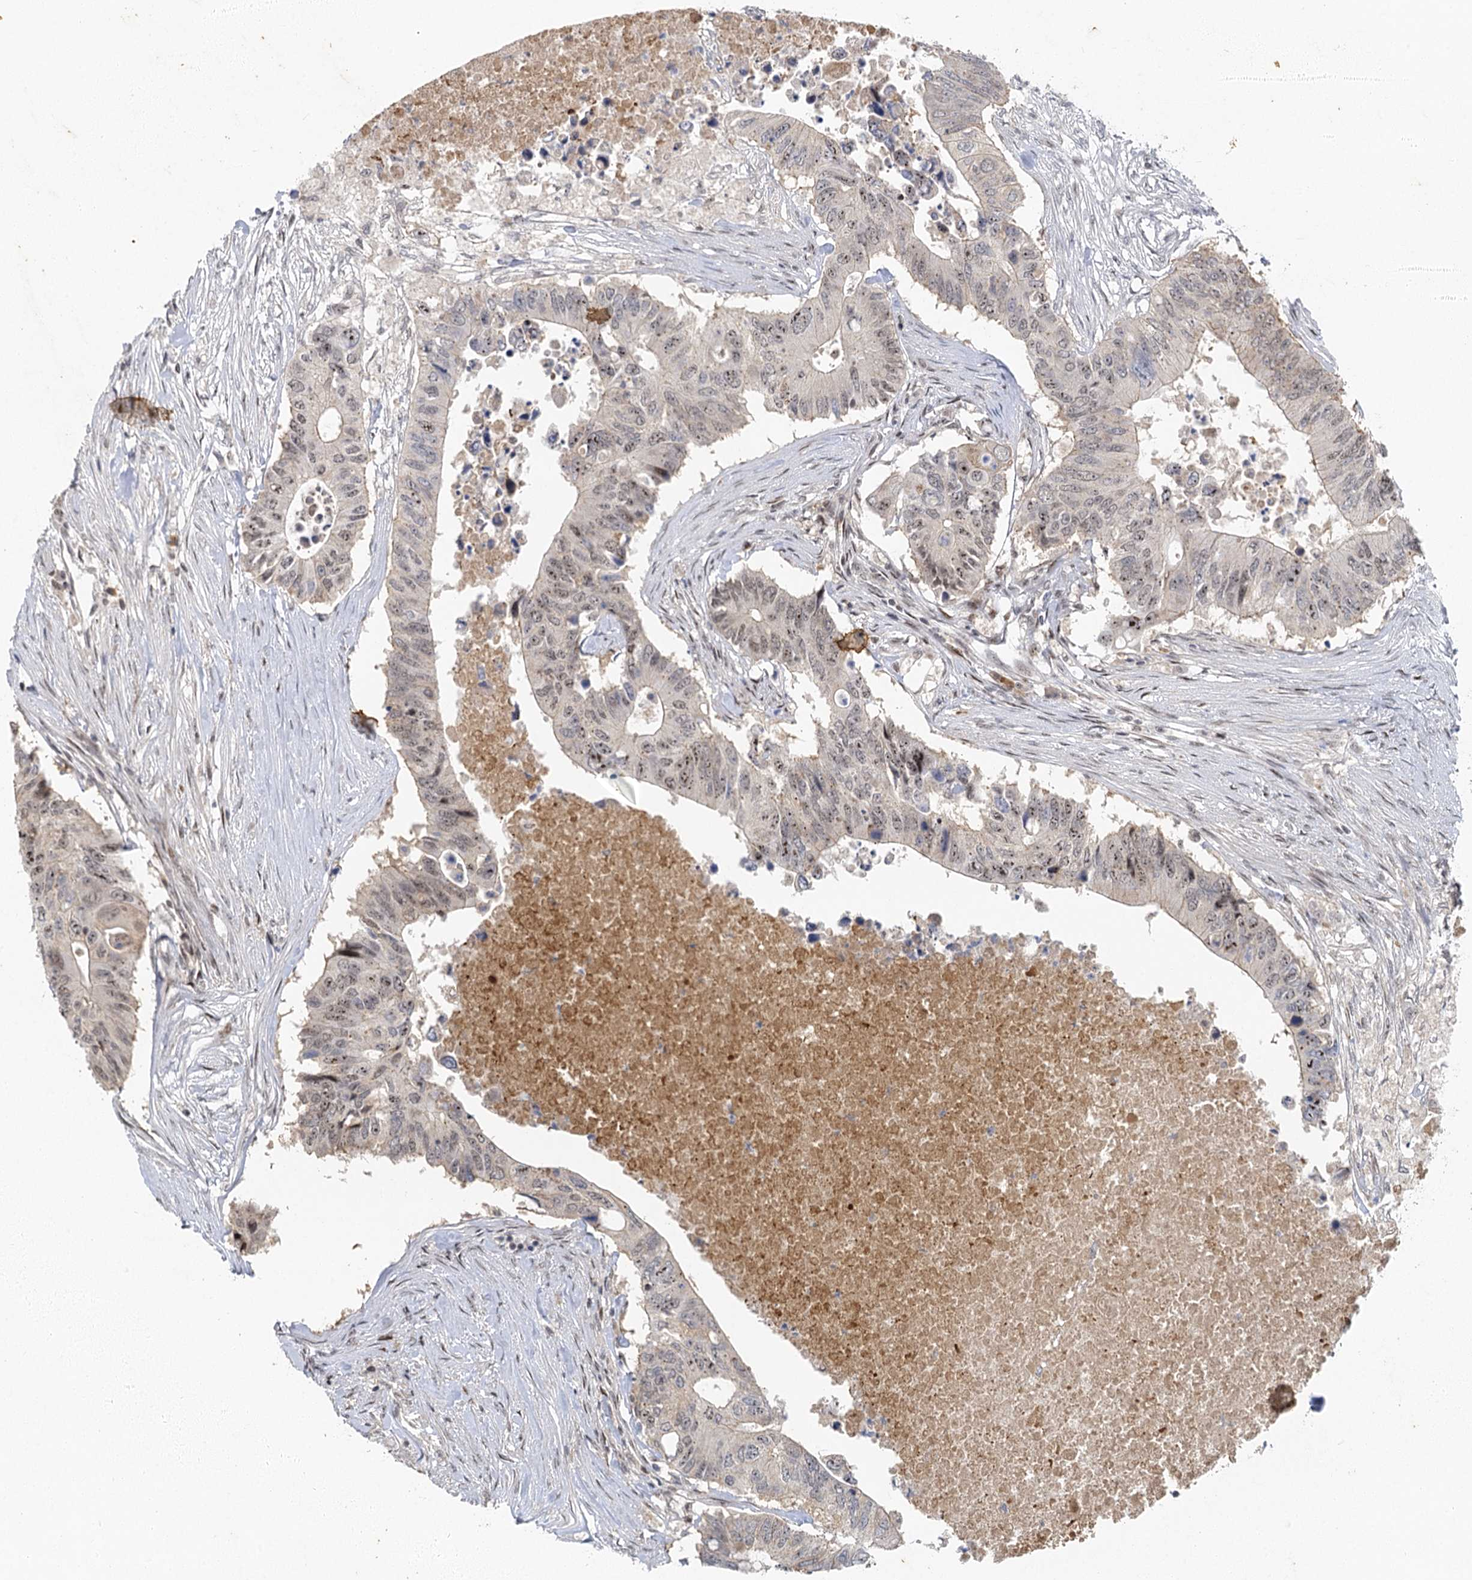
{"staining": {"intensity": "weak", "quantity": "<25%", "location": "cytoplasmic/membranous"}, "tissue": "colorectal cancer", "cell_type": "Tumor cells", "image_type": "cancer", "snomed": [{"axis": "morphology", "description": "Adenocarcinoma, NOS"}, {"axis": "topography", "description": "Colon"}], "caption": "The histopathology image displays no staining of tumor cells in colorectal cancer.", "gene": "IL11RA", "patient": {"sex": "male", "age": 71}}